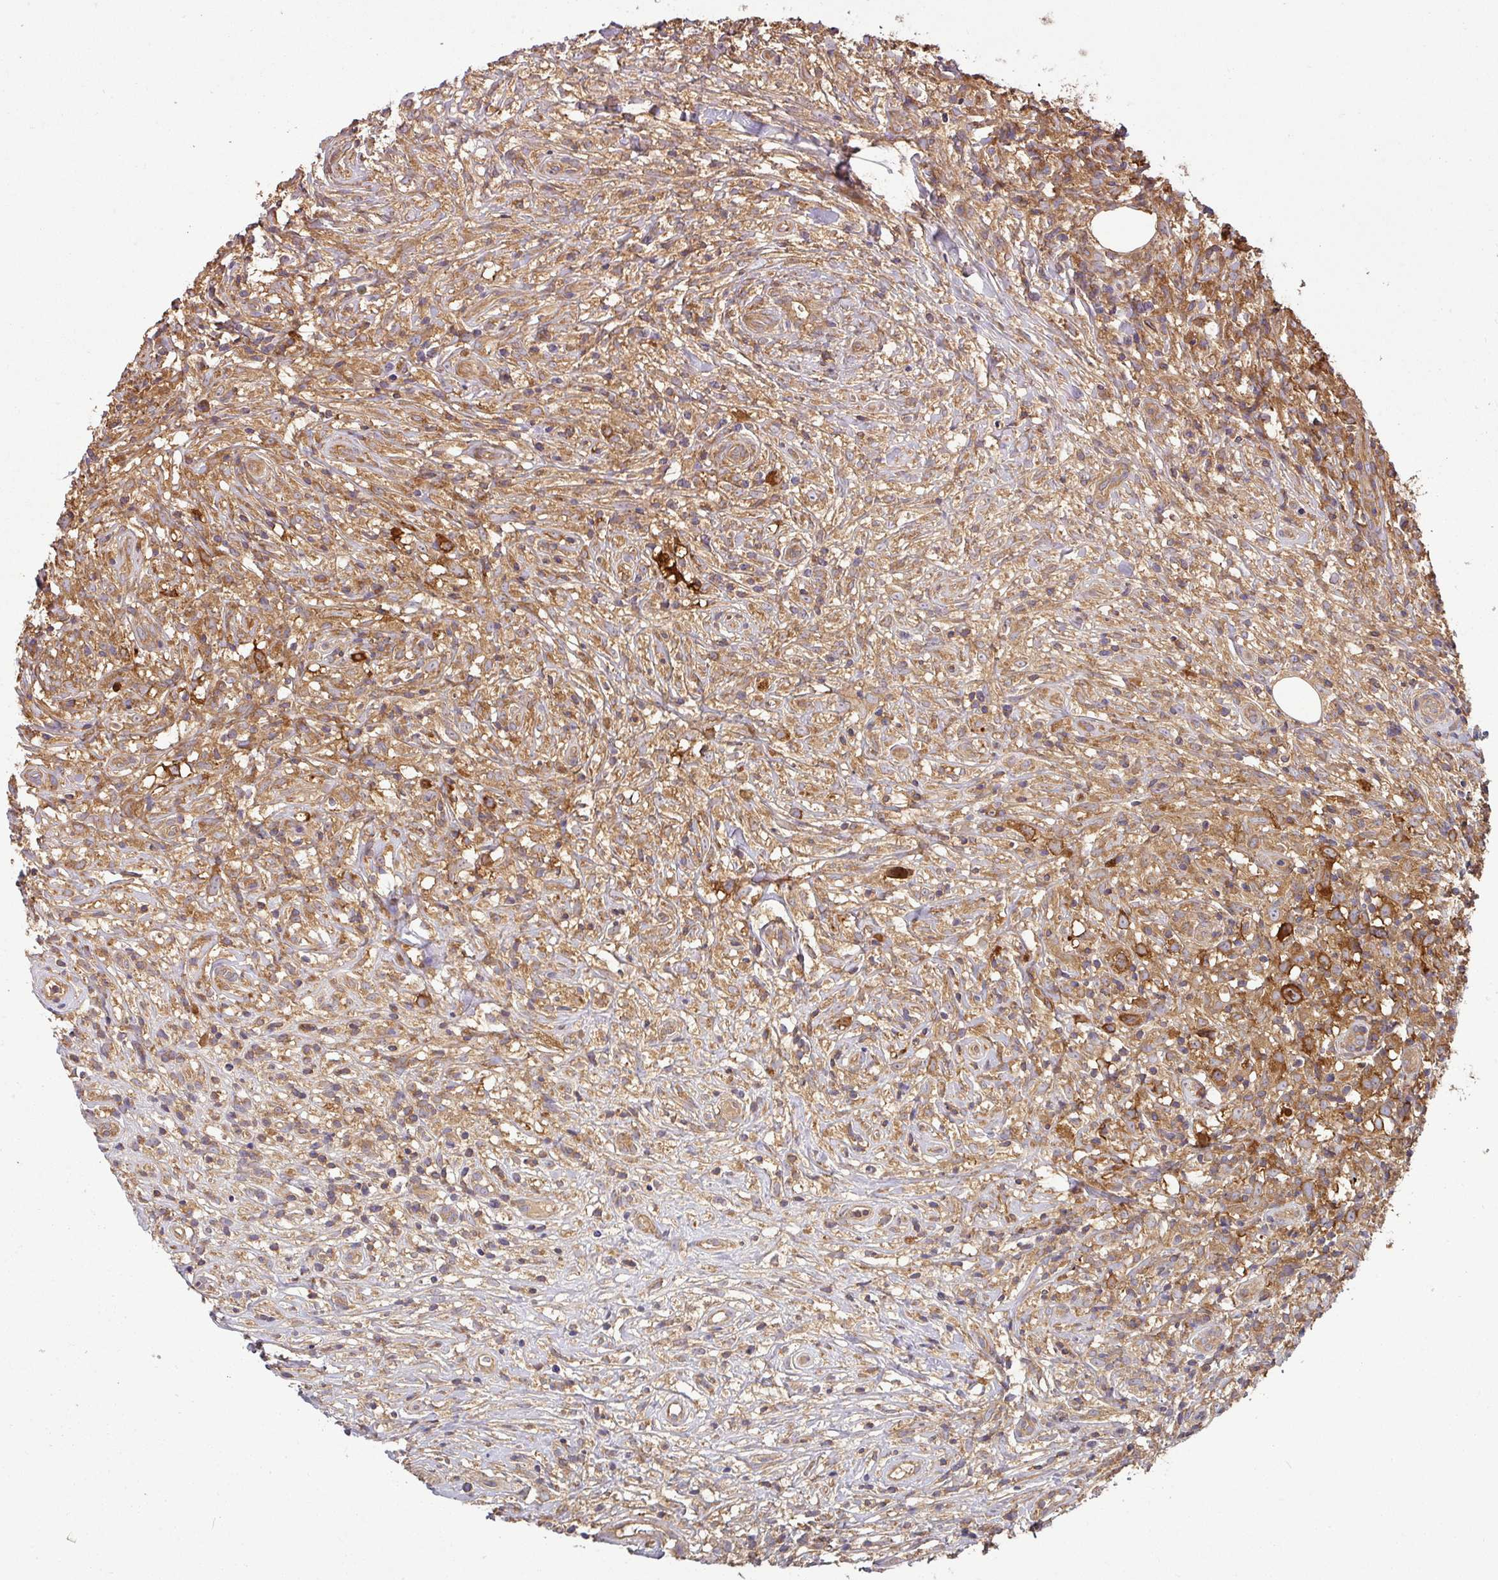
{"staining": {"intensity": "strong", "quantity": ">75%", "location": "cytoplasmic/membranous"}, "tissue": "lymphoma", "cell_type": "Tumor cells", "image_type": "cancer", "snomed": [{"axis": "morphology", "description": "Hodgkin's disease, NOS"}, {"axis": "topography", "description": "No Tissue"}], "caption": "Brown immunohistochemical staining in human Hodgkin's disease demonstrates strong cytoplasmic/membranous expression in about >75% of tumor cells.", "gene": "GSPT1", "patient": {"sex": "female", "age": 21}}